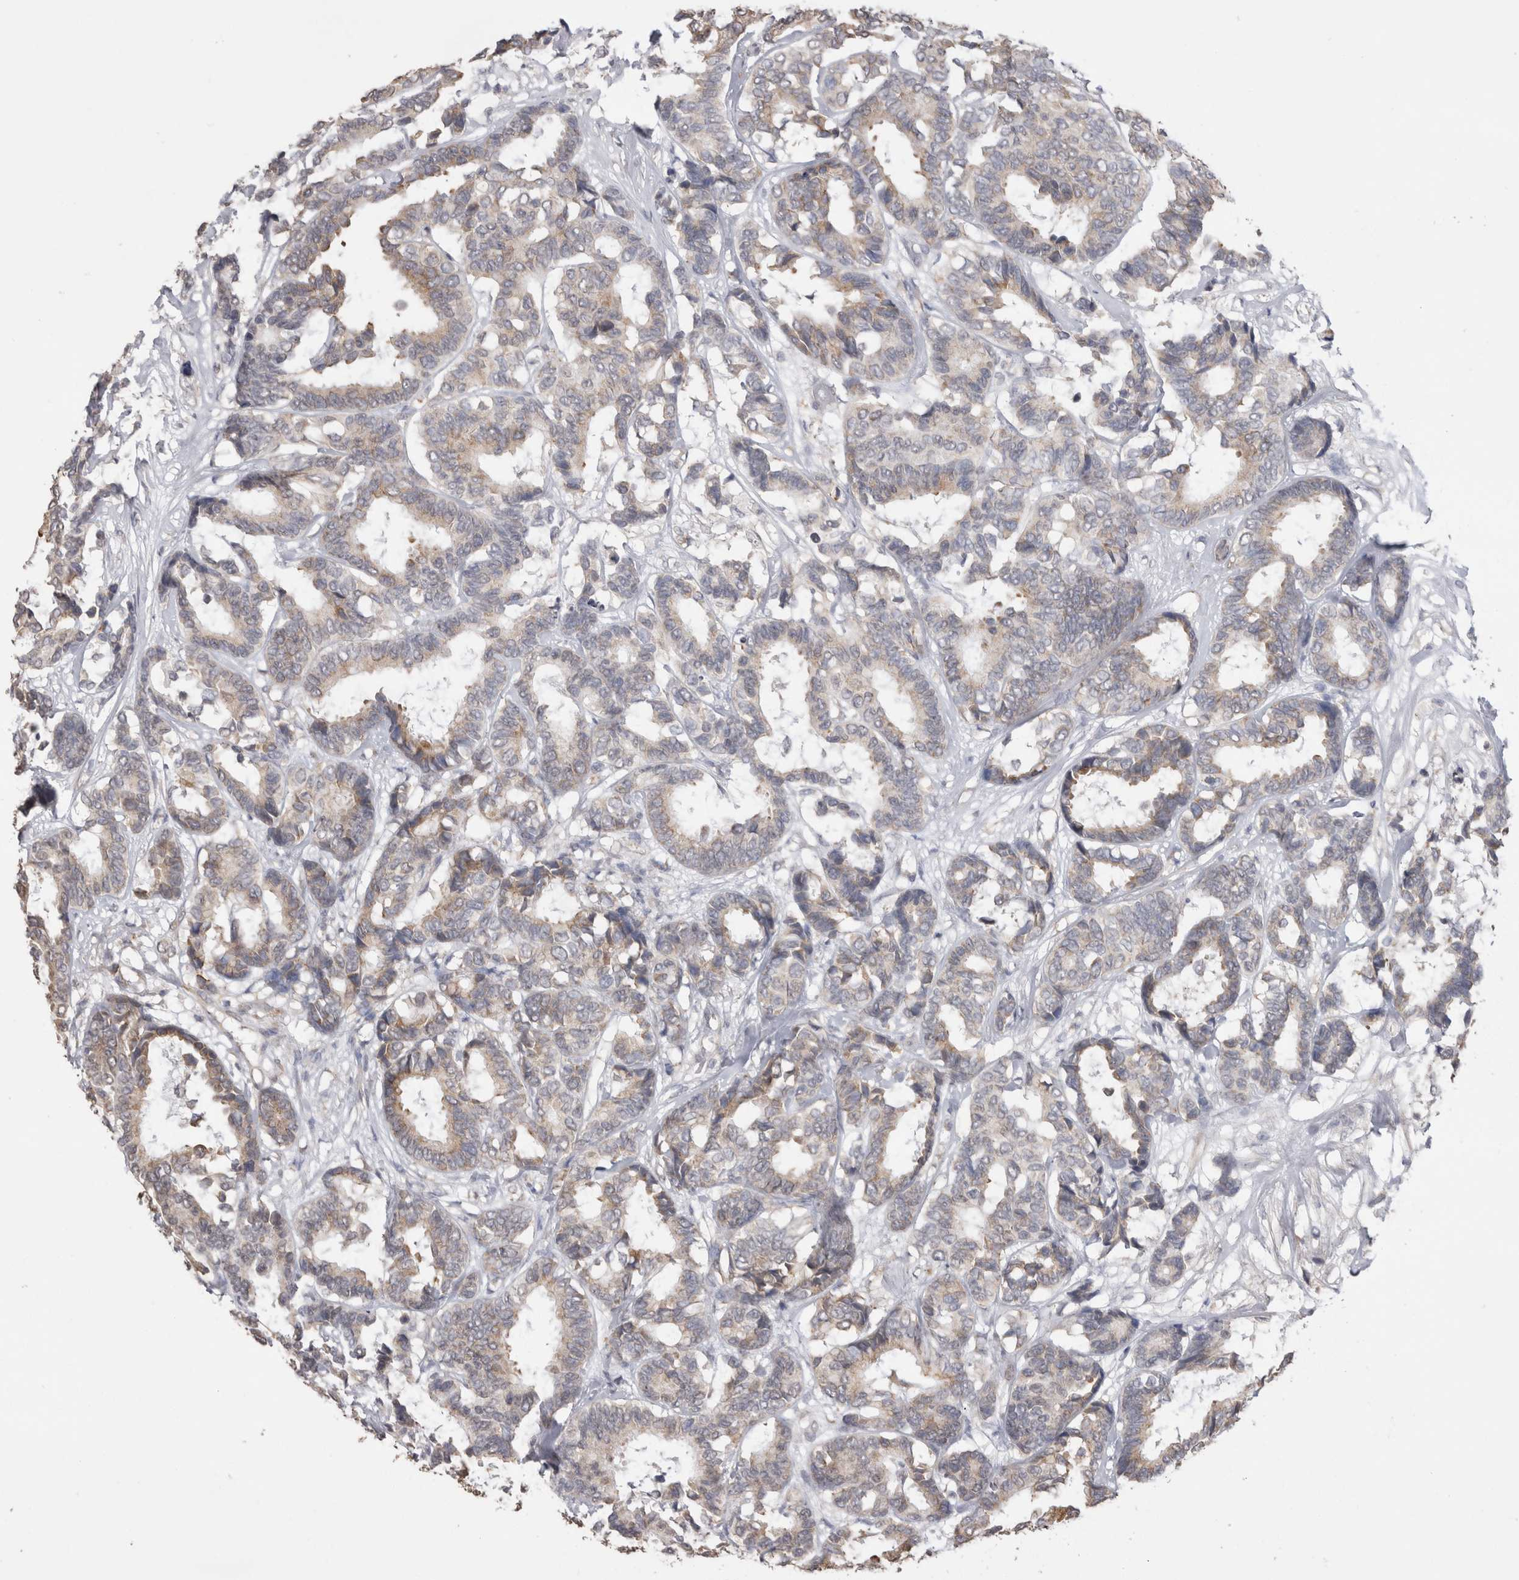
{"staining": {"intensity": "weak", "quantity": "25%-75%", "location": "cytoplasmic/membranous"}, "tissue": "breast cancer", "cell_type": "Tumor cells", "image_type": "cancer", "snomed": [{"axis": "morphology", "description": "Duct carcinoma"}, {"axis": "topography", "description": "Breast"}], "caption": "Weak cytoplasmic/membranous staining is seen in about 25%-75% of tumor cells in breast cancer.", "gene": "NOMO1", "patient": {"sex": "female", "age": 87}}